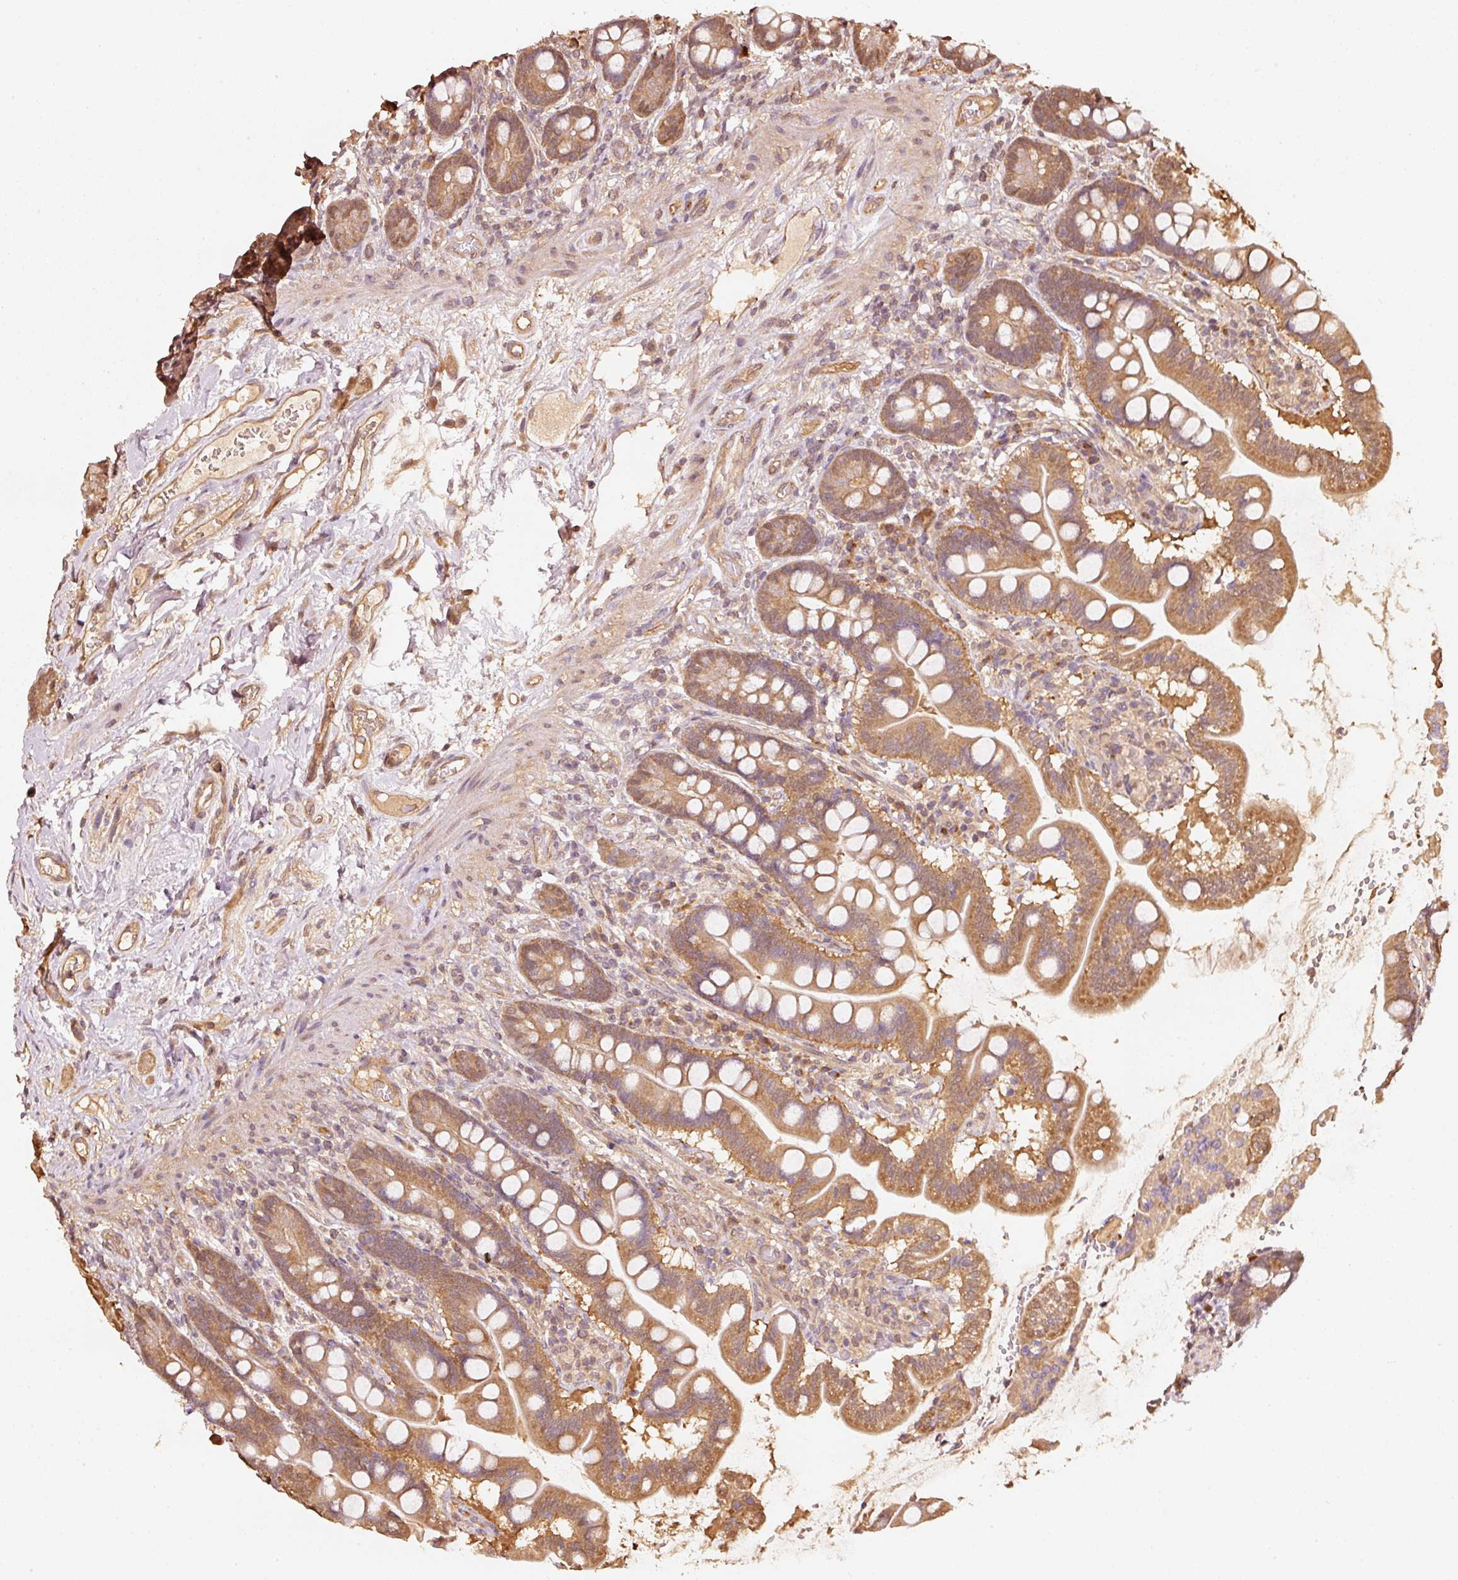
{"staining": {"intensity": "moderate", "quantity": ">75%", "location": "cytoplasmic/membranous"}, "tissue": "small intestine", "cell_type": "Glandular cells", "image_type": "normal", "snomed": [{"axis": "morphology", "description": "Normal tissue, NOS"}, {"axis": "topography", "description": "Small intestine"}], "caption": "Normal small intestine exhibits moderate cytoplasmic/membranous staining in about >75% of glandular cells The staining was performed using DAB, with brown indicating positive protein expression. Nuclei are stained blue with hematoxylin..", "gene": "STAU1", "patient": {"sex": "female", "age": 64}}